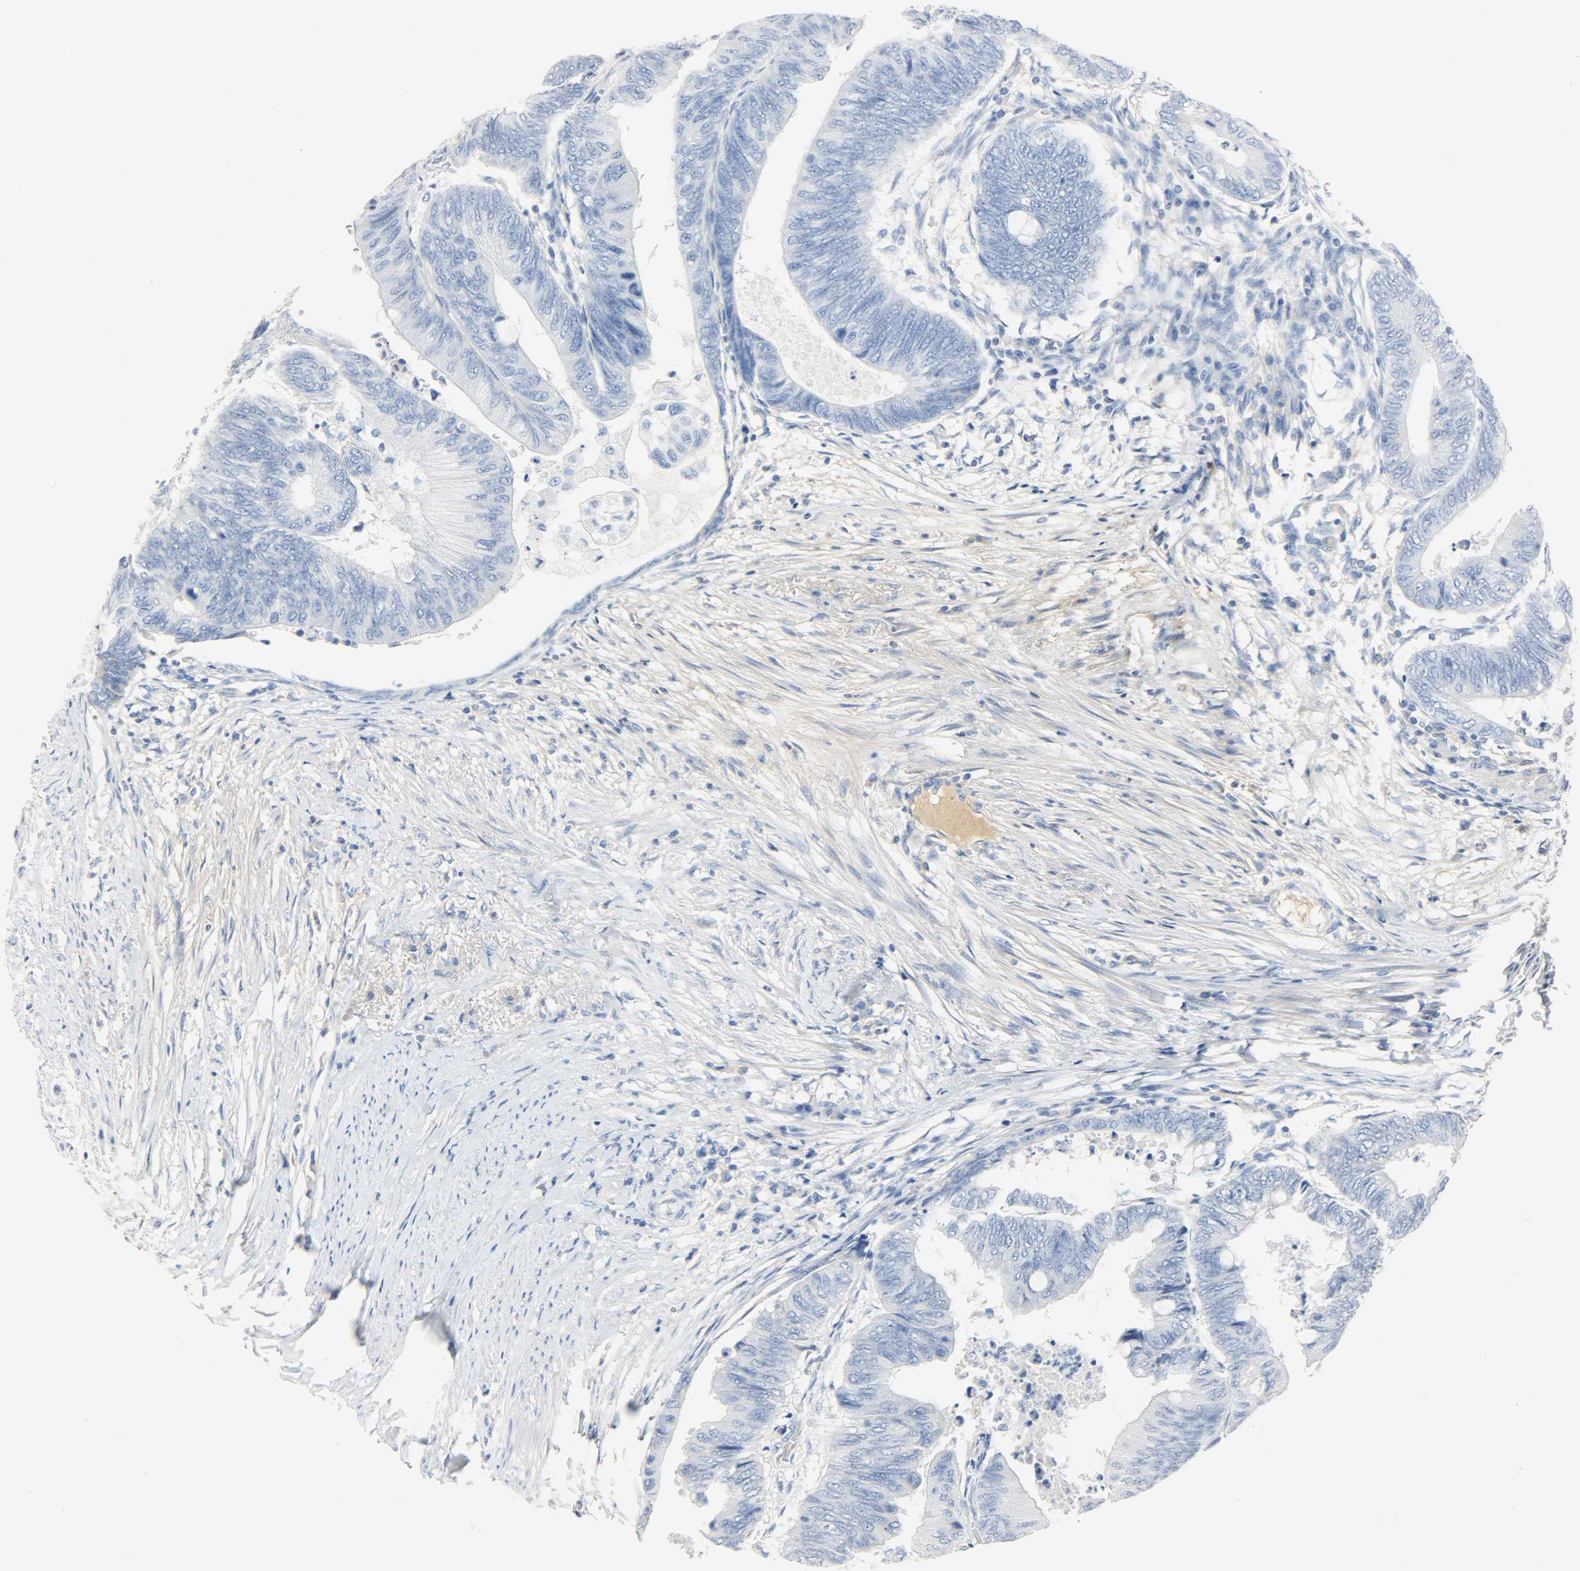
{"staining": {"intensity": "negative", "quantity": "none", "location": "none"}, "tissue": "colorectal cancer", "cell_type": "Tumor cells", "image_type": "cancer", "snomed": [{"axis": "morphology", "description": "Normal tissue, NOS"}, {"axis": "morphology", "description": "Adenocarcinoma, NOS"}, {"axis": "topography", "description": "Rectum"}, {"axis": "topography", "description": "Peripheral nerve tissue"}], "caption": "This is a photomicrograph of immunohistochemistry staining of colorectal cancer (adenocarcinoma), which shows no staining in tumor cells.", "gene": "CRP", "patient": {"sex": "male", "age": 92}}